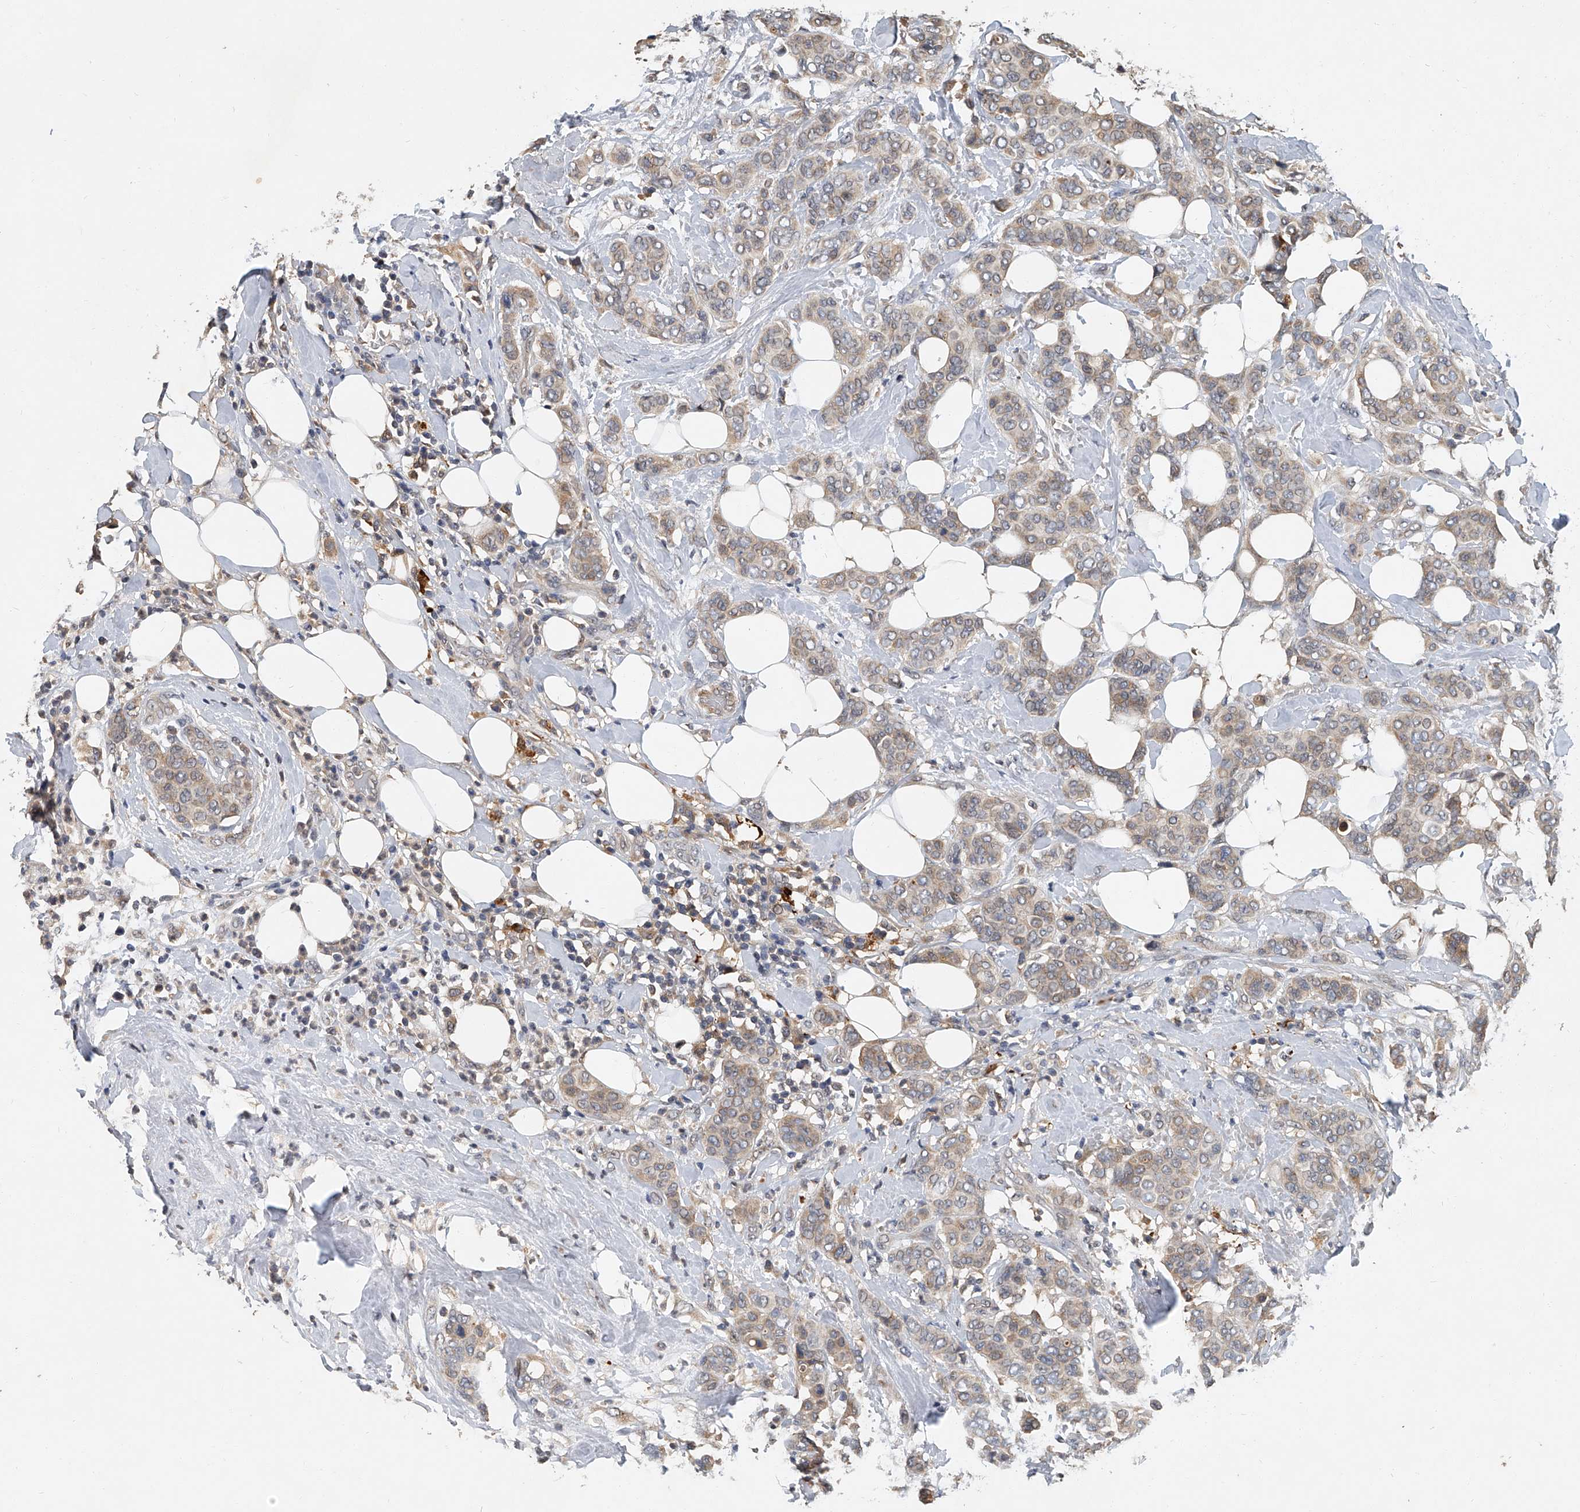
{"staining": {"intensity": "moderate", "quantity": "25%-75%", "location": "cytoplasmic/membranous"}, "tissue": "breast cancer", "cell_type": "Tumor cells", "image_type": "cancer", "snomed": [{"axis": "morphology", "description": "Lobular carcinoma"}, {"axis": "topography", "description": "Breast"}], "caption": "Immunohistochemical staining of human breast lobular carcinoma reveals moderate cytoplasmic/membranous protein expression in about 25%-75% of tumor cells. The staining is performed using DAB brown chromogen to label protein expression. The nuclei are counter-stained blue using hematoxylin.", "gene": "JAG2", "patient": {"sex": "female", "age": 51}}